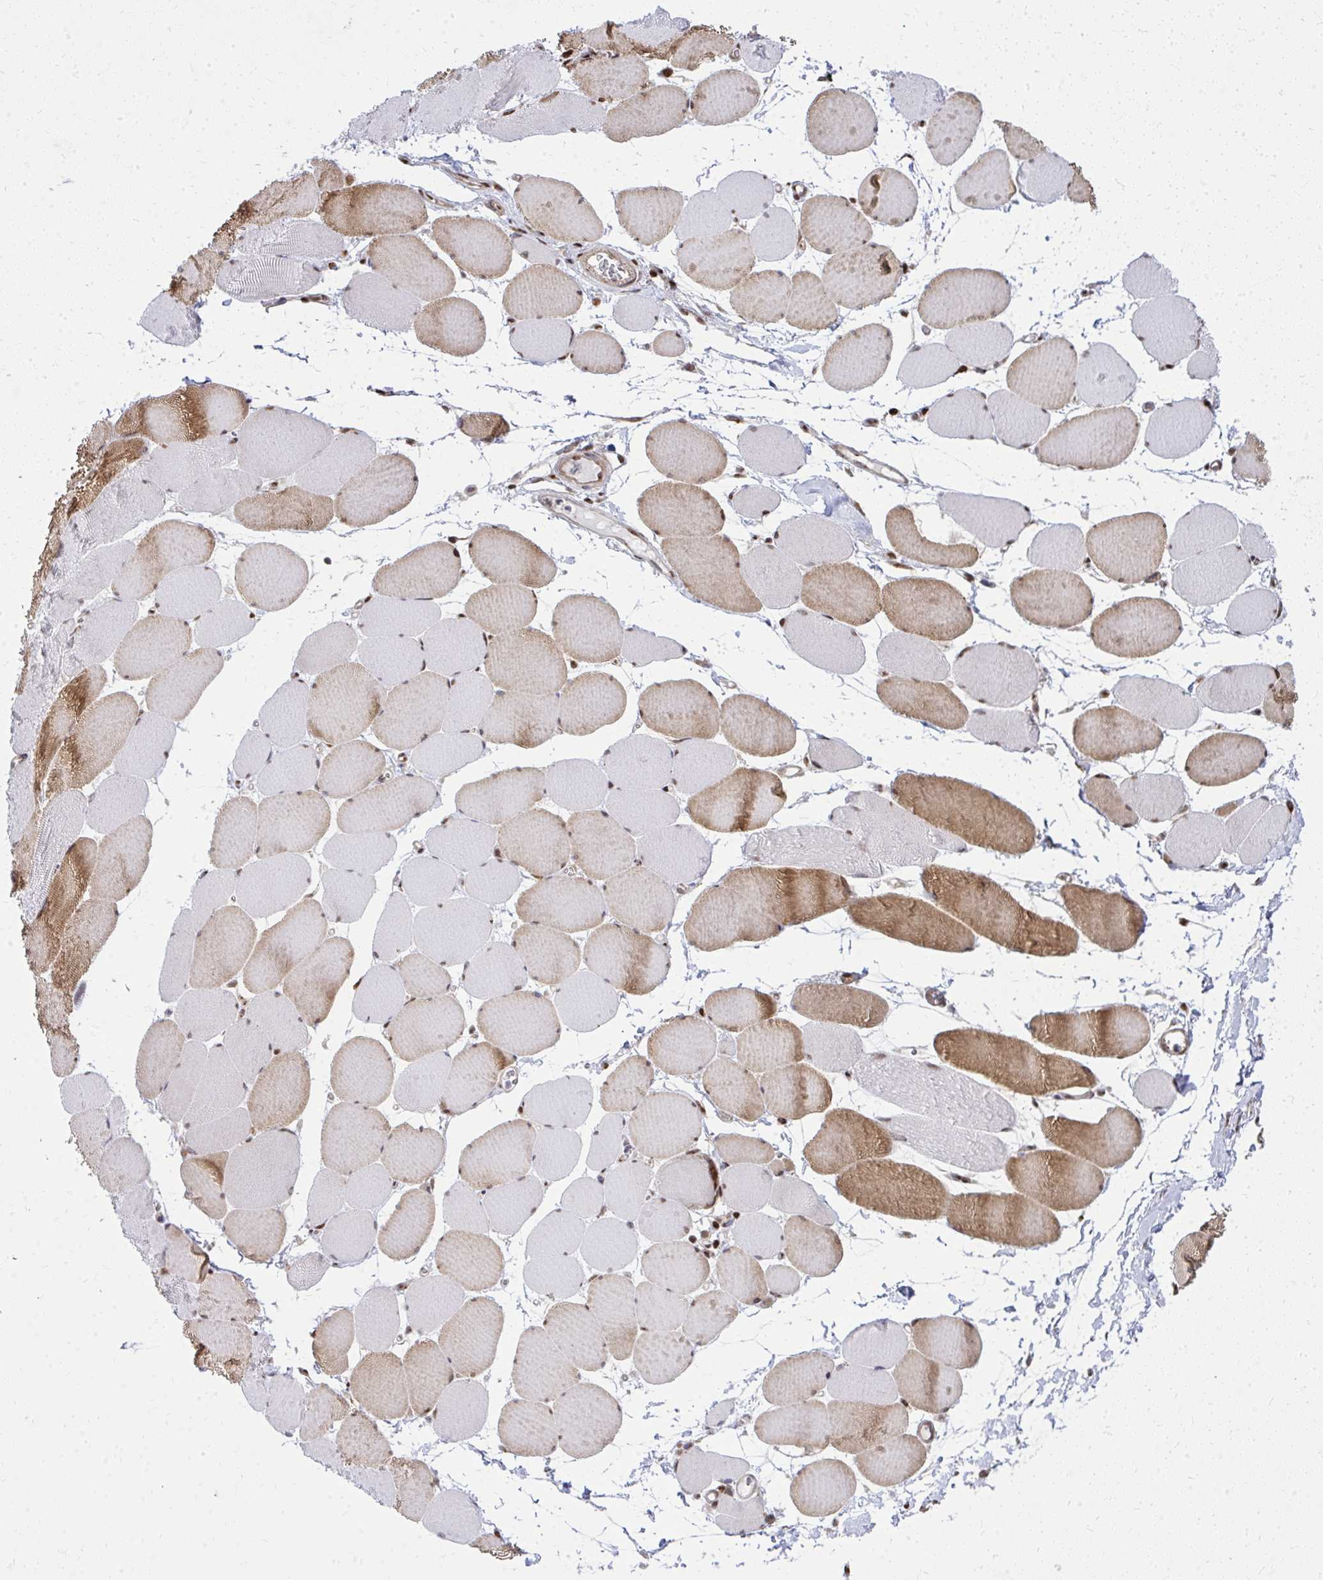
{"staining": {"intensity": "moderate", "quantity": "25%-75%", "location": "cytoplasmic/membranous,nuclear"}, "tissue": "skeletal muscle", "cell_type": "Myocytes", "image_type": "normal", "snomed": [{"axis": "morphology", "description": "Normal tissue, NOS"}, {"axis": "topography", "description": "Skeletal muscle"}], "caption": "IHC histopathology image of unremarkable human skeletal muscle stained for a protein (brown), which reveals medium levels of moderate cytoplasmic/membranous,nuclear staining in about 25%-75% of myocytes.", "gene": "PIGY", "patient": {"sex": "female", "age": 75}}